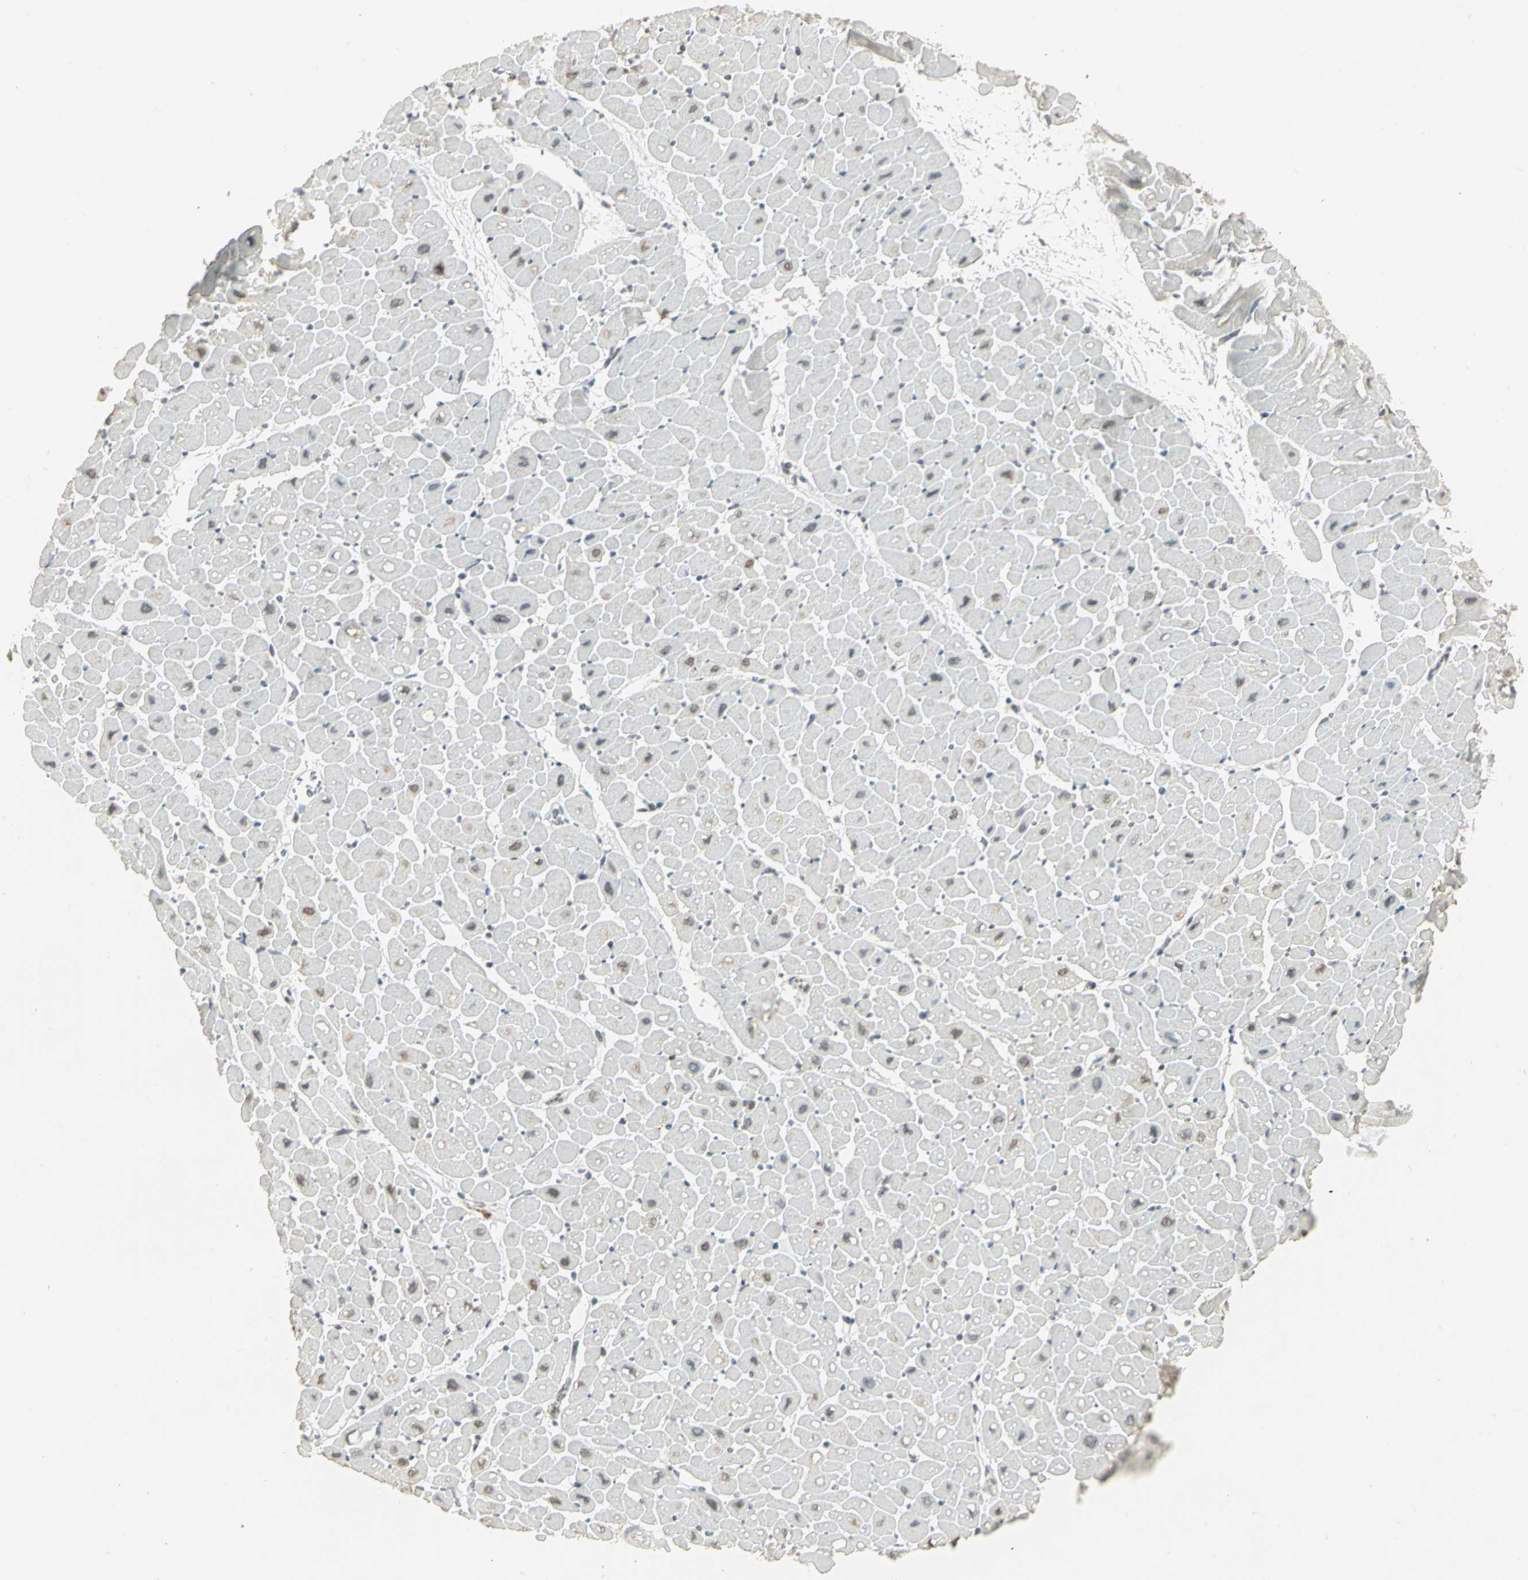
{"staining": {"intensity": "weak", "quantity": ">75%", "location": "nuclear"}, "tissue": "heart muscle", "cell_type": "Cardiomyocytes", "image_type": "normal", "snomed": [{"axis": "morphology", "description": "Normal tissue, NOS"}, {"axis": "topography", "description": "Heart"}], "caption": "Immunohistochemical staining of unremarkable human heart muscle shows low levels of weak nuclear positivity in approximately >75% of cardiomyocytes.", "gene": "CBX3", "patient": {"sex": "male", "age": 45}}